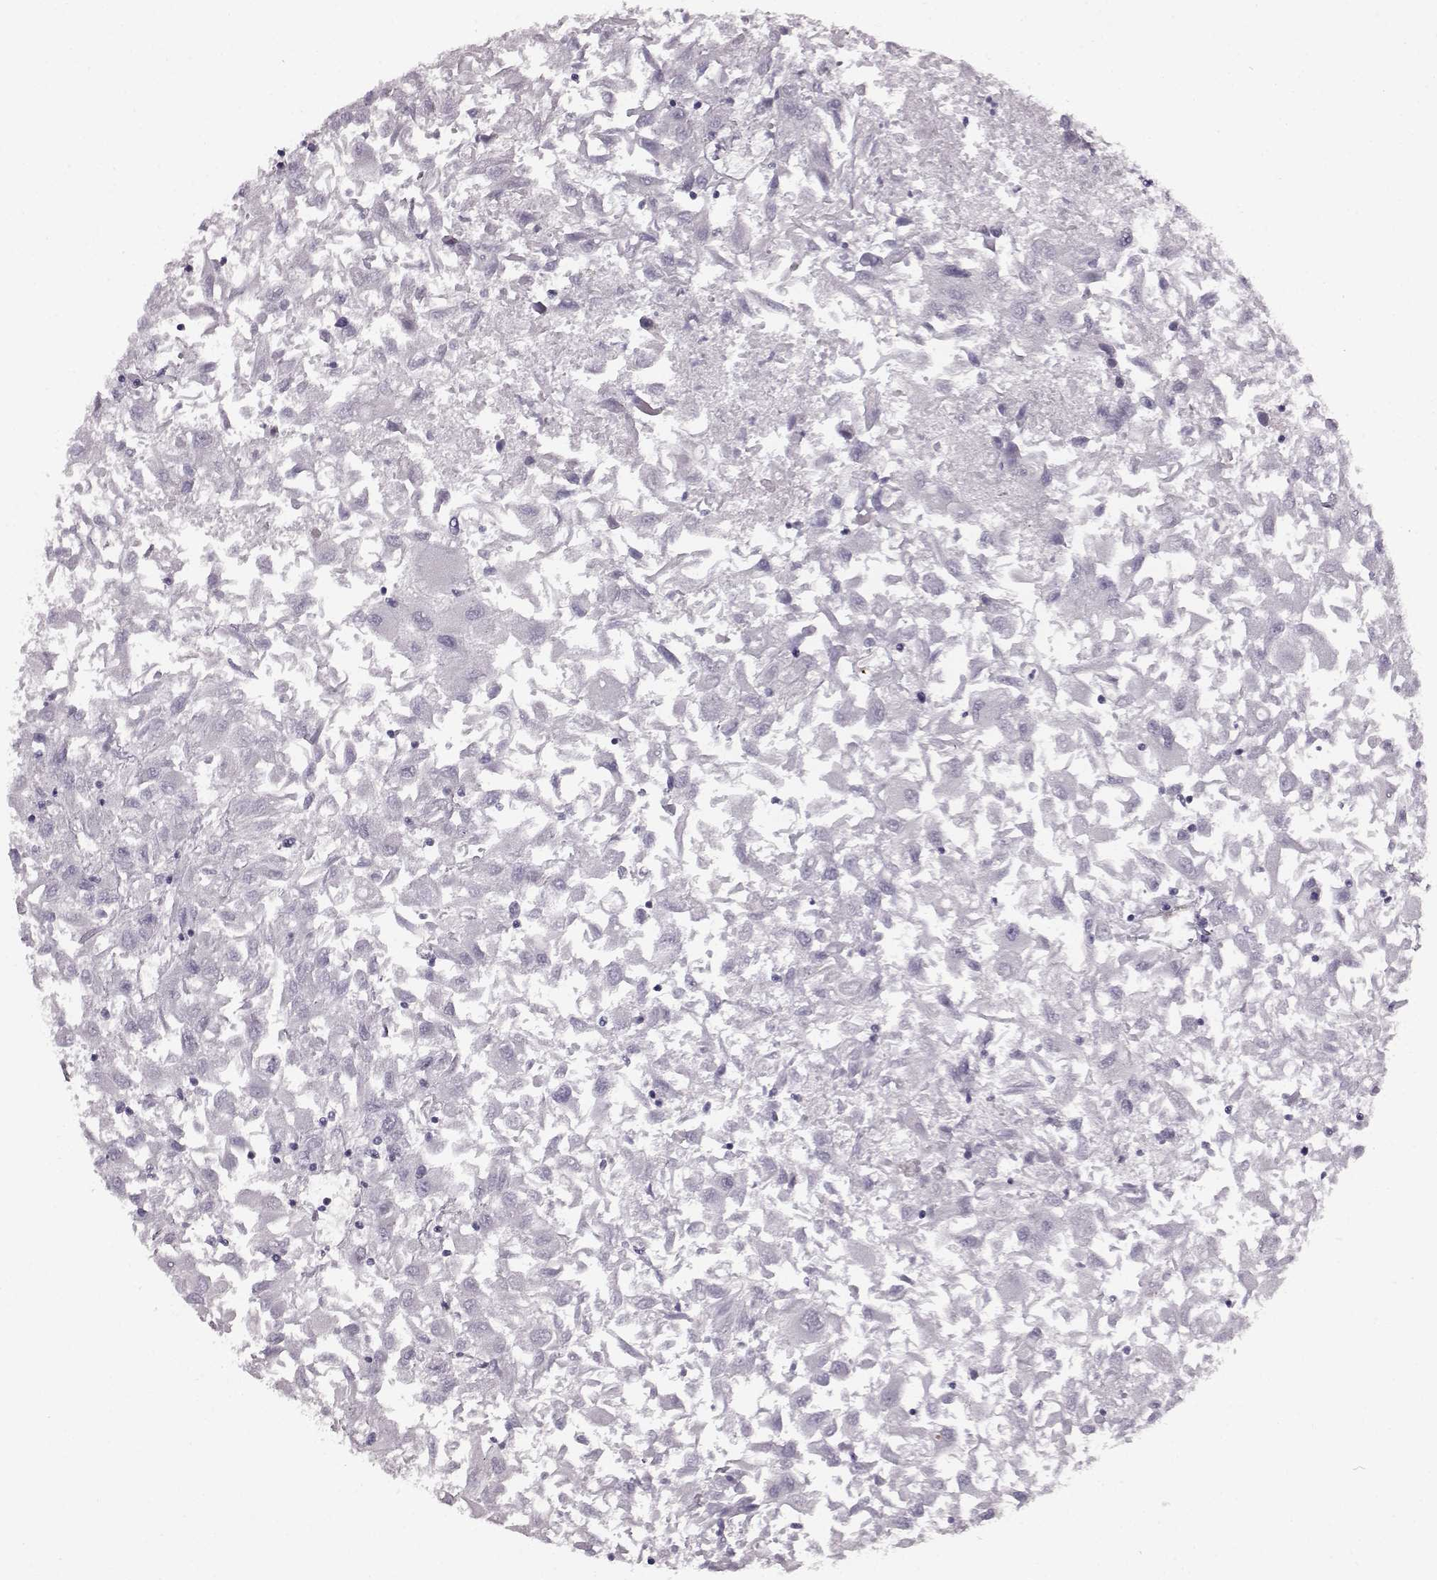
{"staining": {"intensity": "negative", "quantity": "none", "location": "none"}, "tissue": "renal cancer", "cell_type": "Tumor cells", "image_type": "cancer", "snomed": [{"axis": "morphology", "description": "Adenocarcinoma, NOS"}, {"axis": "topography", "description": "Kidney"}], "caption": "IHC image of human renal cancer stained for a protein (brown), which shows no expression in tumor cells. (Immunohistochemistry, brightfield microscopy, high magnification).", "gene": "PRPH2", "patient": {"sex": "female", "age": 76}}